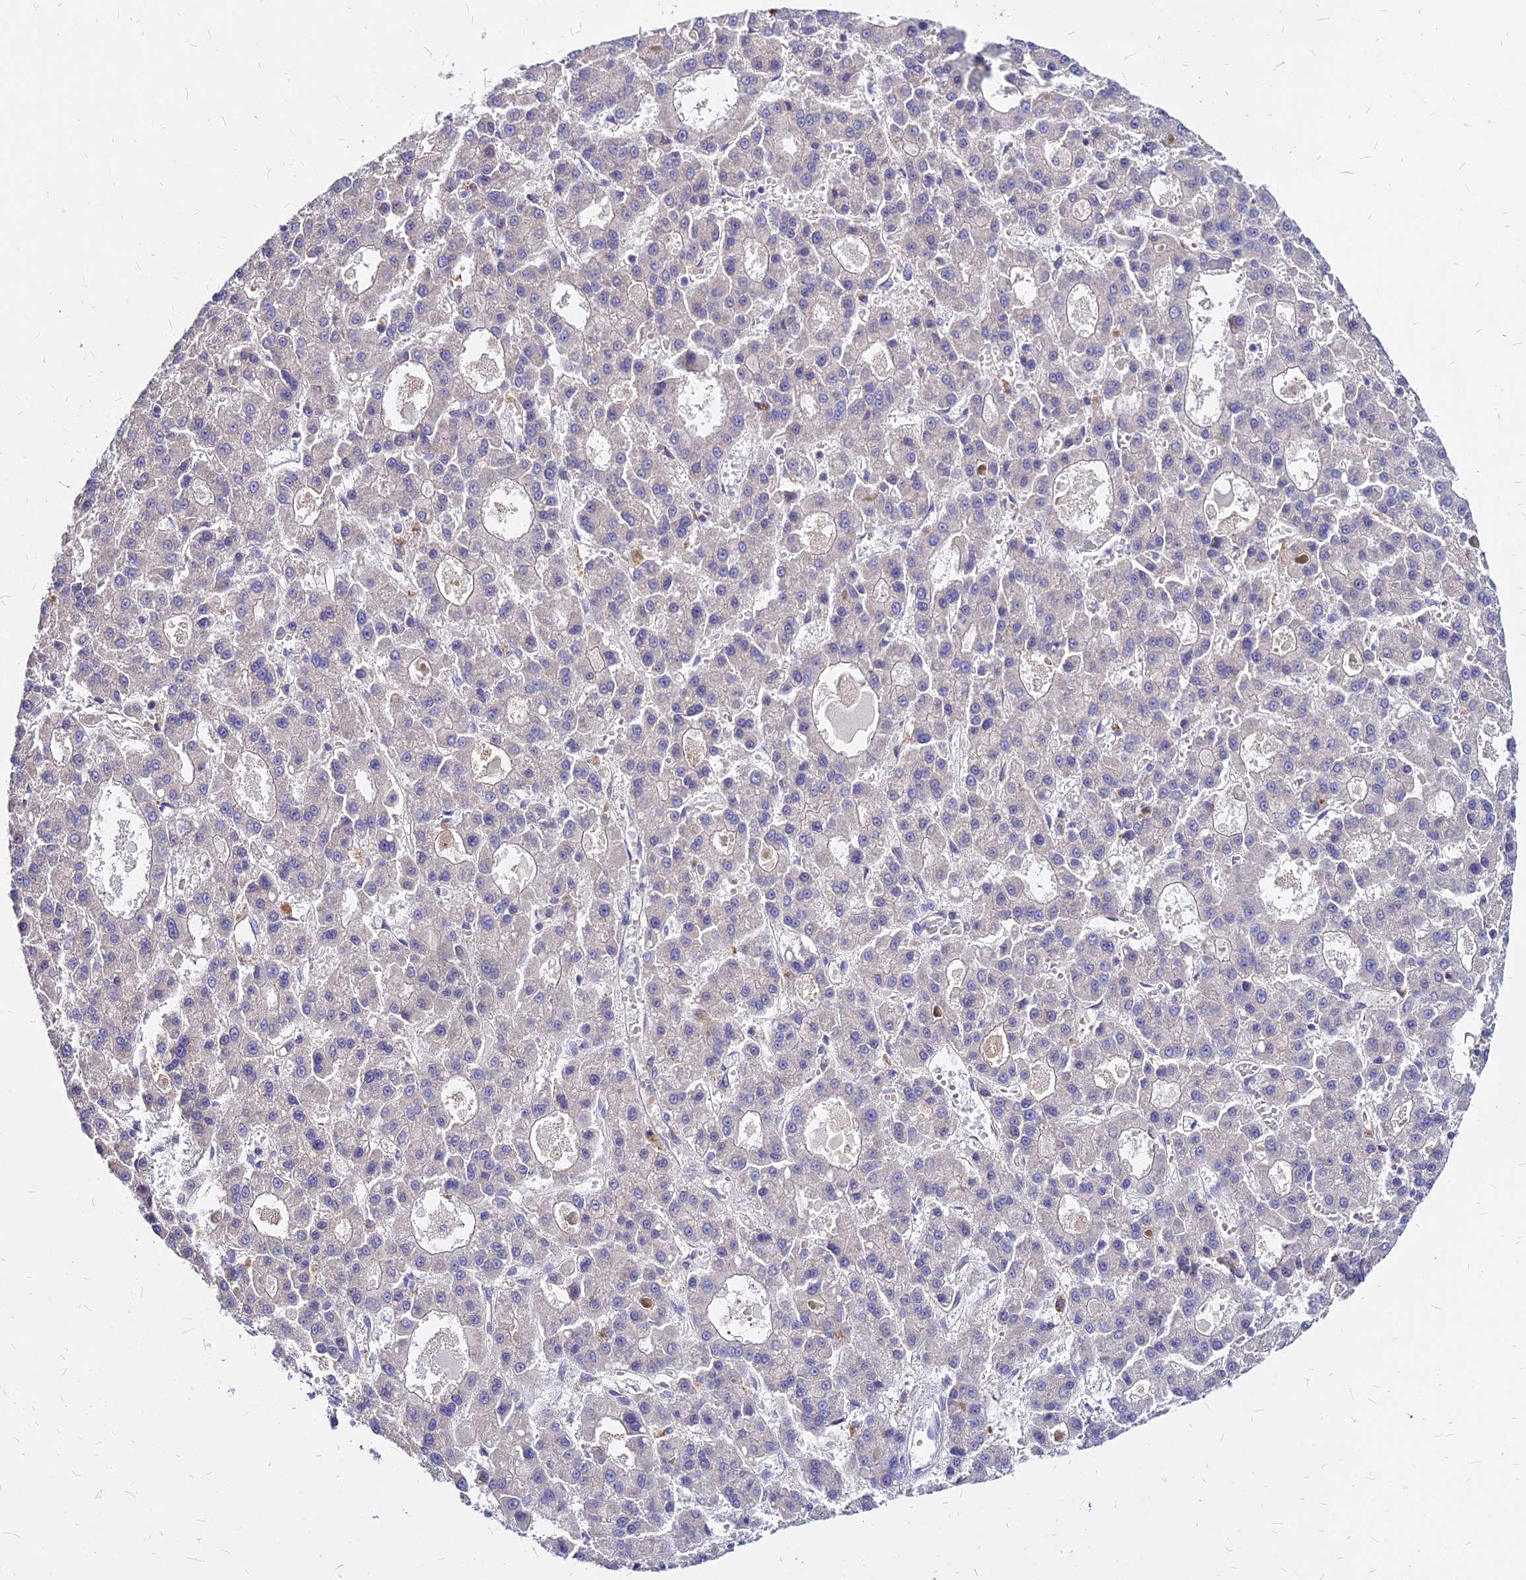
{"staining": {"intensity": "negative", "quantity": "none", "location": "none"}, "tissue": "liver cancer", "cell_type": "Tumor cells", "image_type": "cancer", "snomed": [{"axis": "morphology", "description": "Carcinoma, Hepatocellular, NOS"}, {"axis": "topography", "description": "Liver"}], "caption": "The immunohistochemistry (IHC) histopathology image has no significant expression in tumor cells of hepatocellular carcinoma (liver) tissue. The staining was performed using DAB (3,3'-diaminobenzidine) to visualize the protein expression in brown, while the nuclei were stained in blue with hematoxylin (Magnification: 20x).", "gene": "COMMD10", "patient": {"sex": "male", "age": 70}}